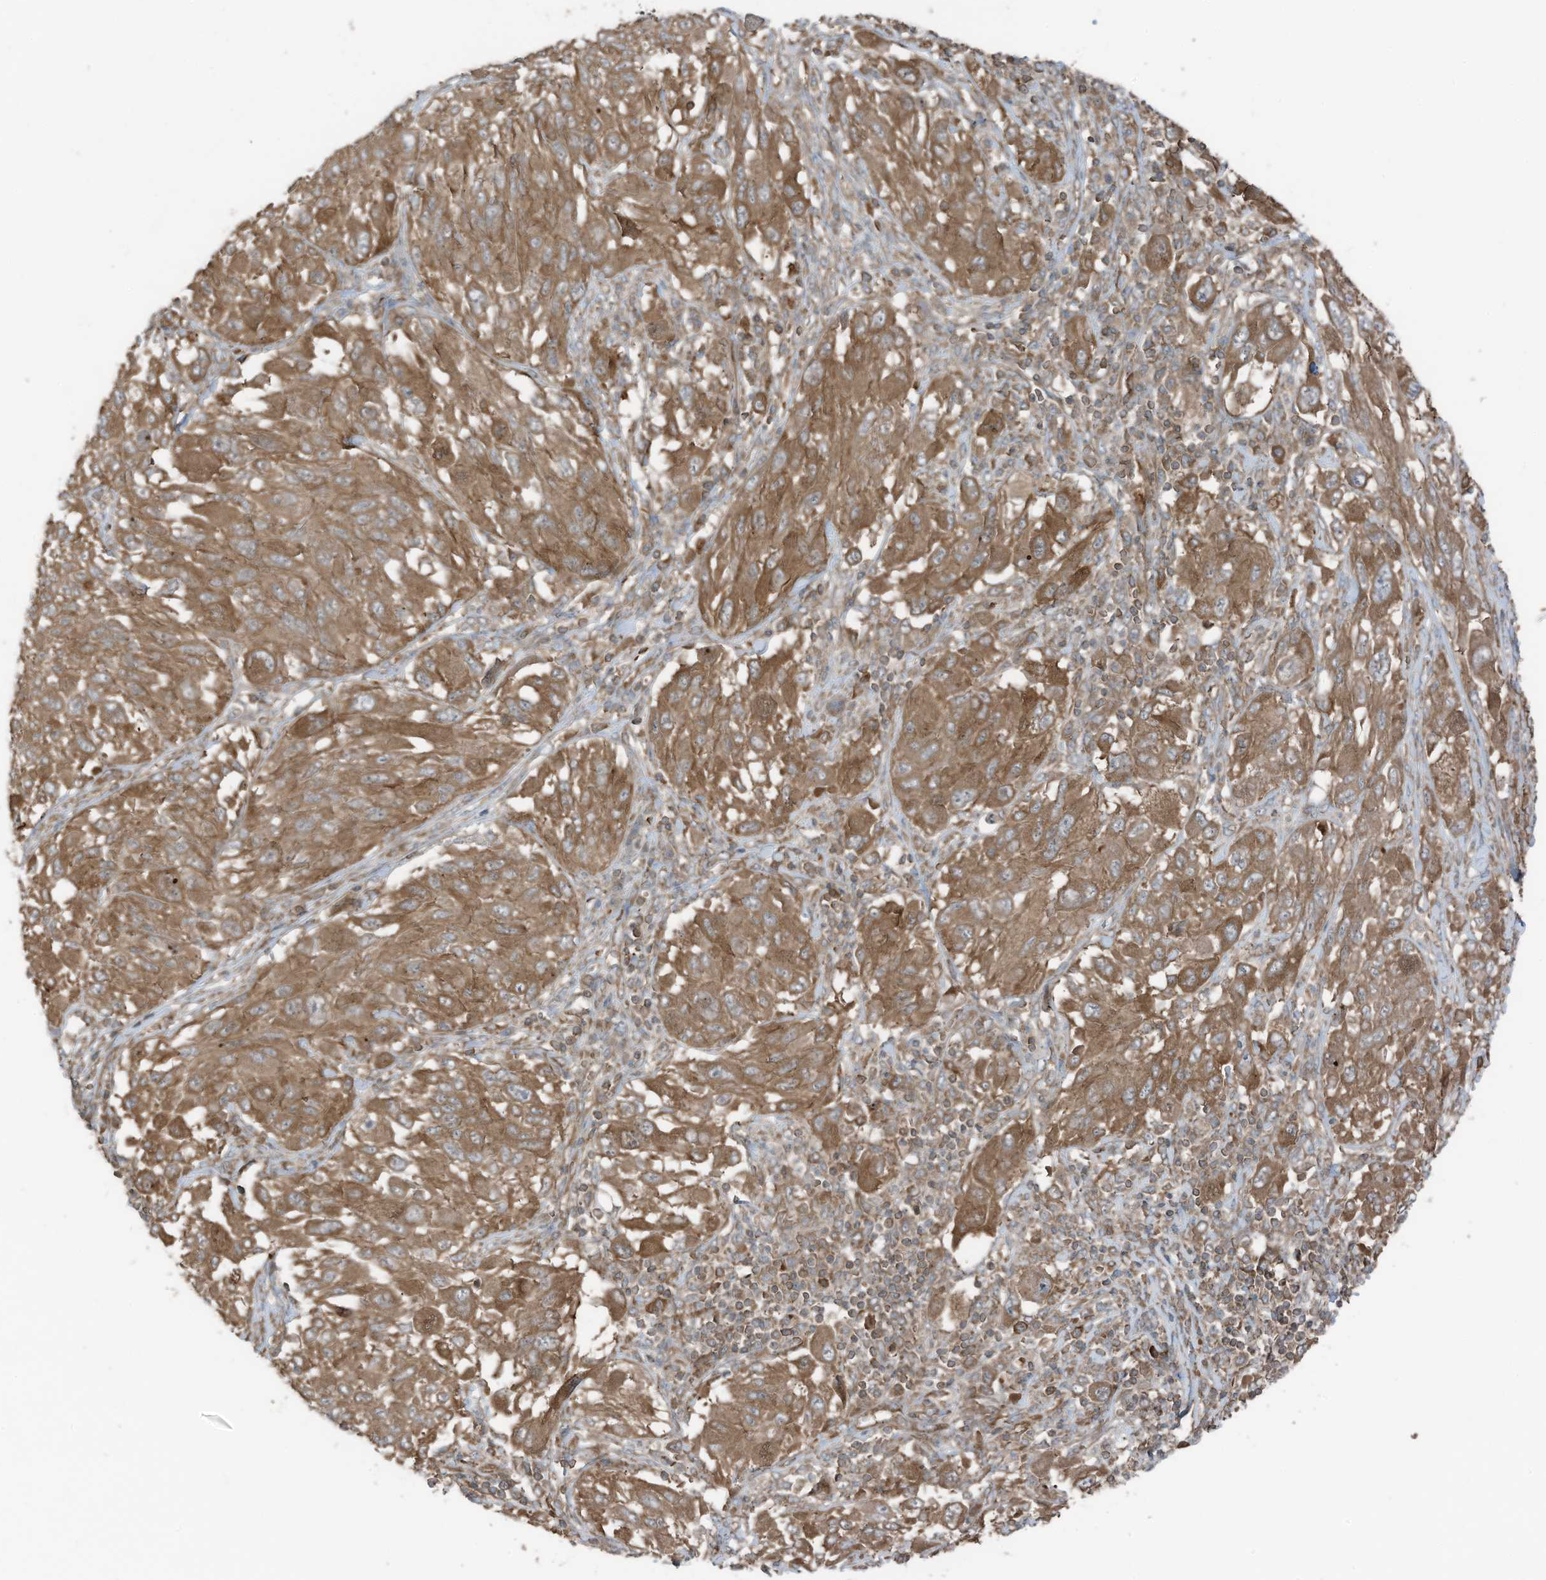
{"staining": {"intensity": "moderate", "quantity": ">75%", "location": "cytoplasmic/membranous"}, "tissue": "melanoma", "cell_type": "Tumor cells", "image_type": "cancer", "snomed": [{"axis": "morphology", "description": "Malignant melanoma, NOS"}, {"axis": "topography", "description": "Skin"}], "caption": "This is an image of immunohistochemistry staining of malignant melanoma, which shows moderate staining in the cytoplasmic/membranous of tumor cells.", "gene": "TXNDC9", "patient": {"sex": "female", "age": 91}}